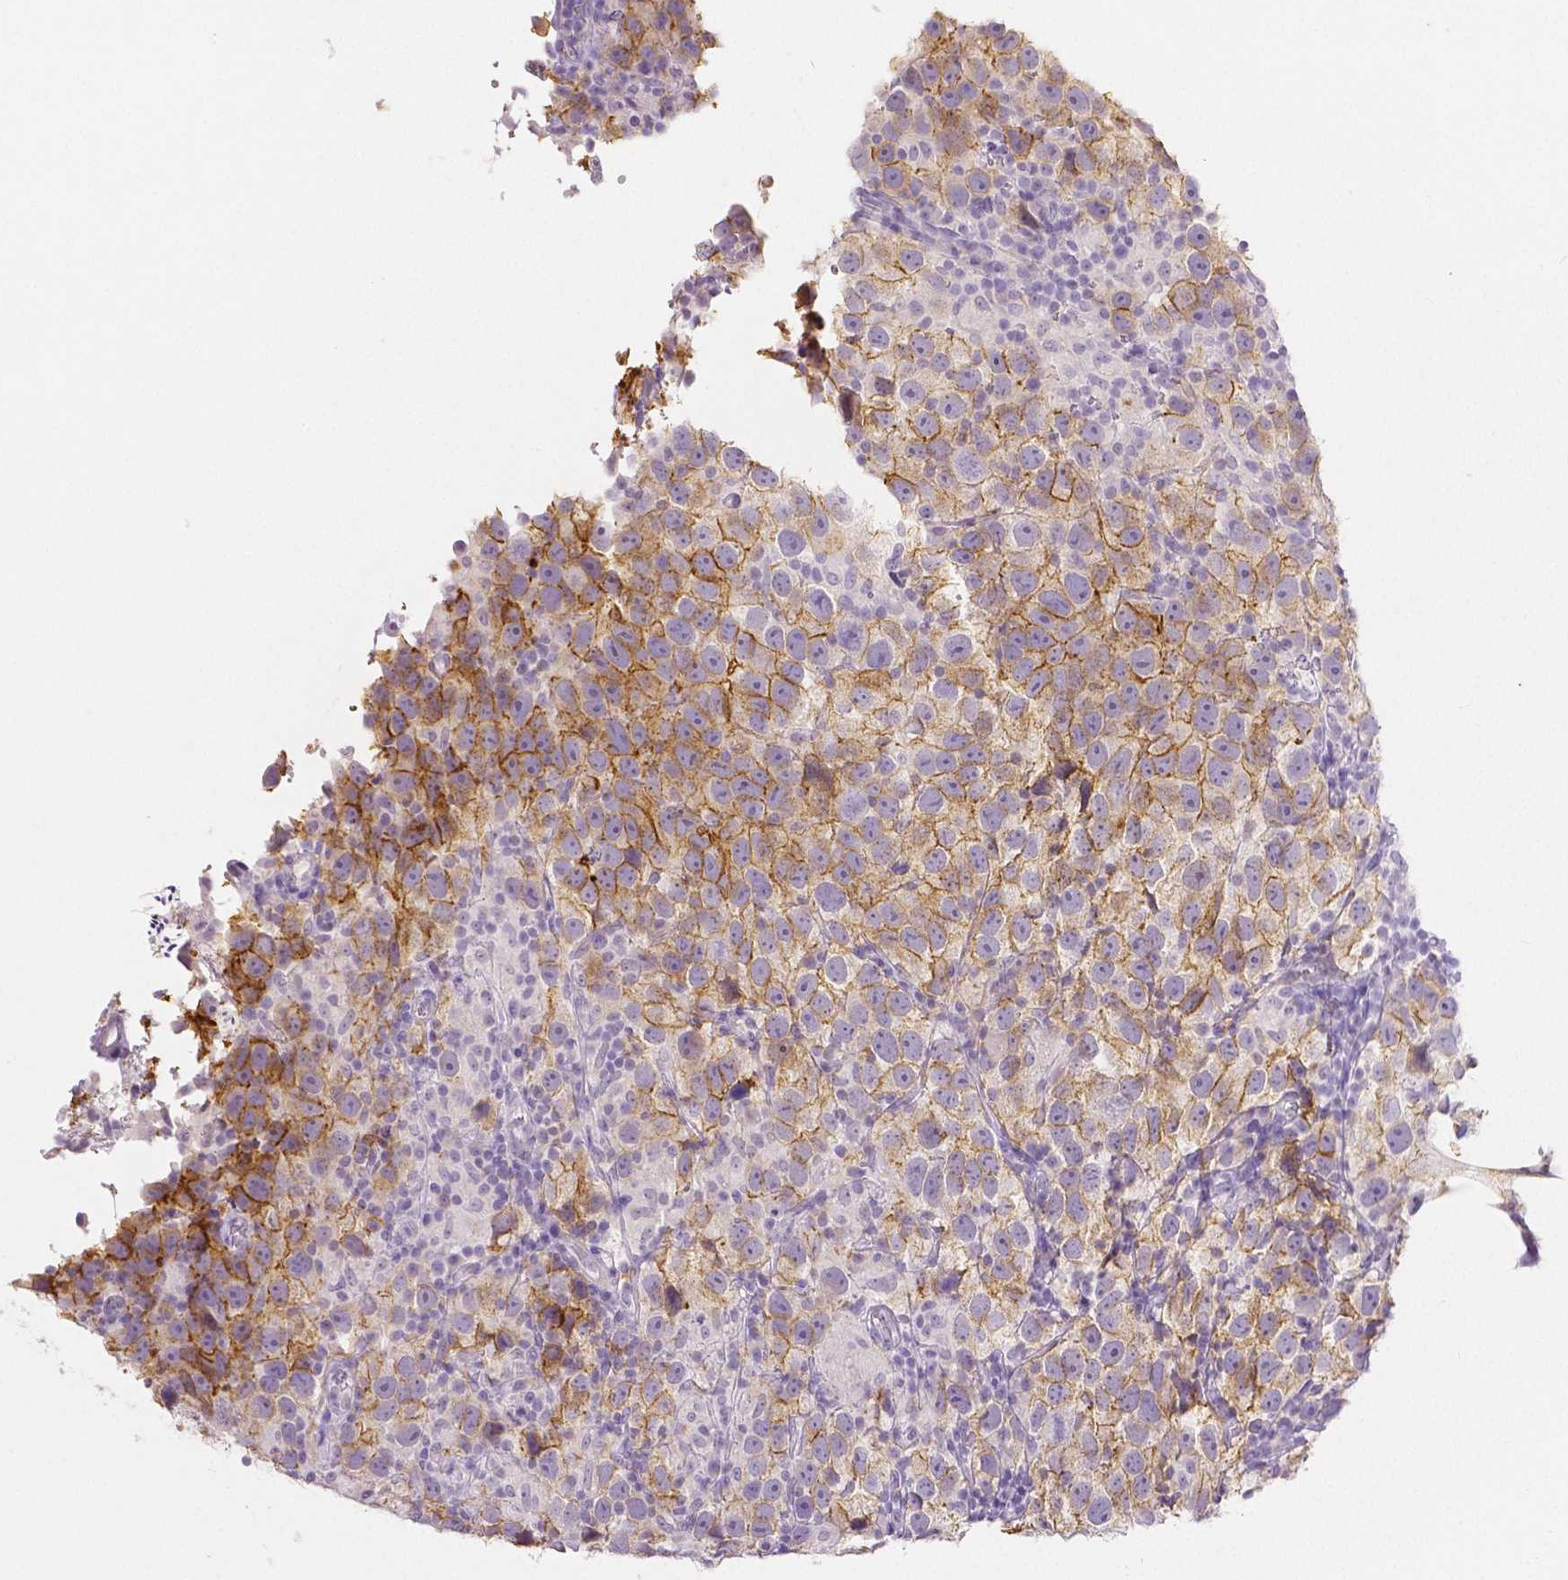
{"staining": {"intensity": "moderate", "quantity": ">75%", "location": "cytoplasmic/membranous"}, "tissue": "testis cancer", "cell_type": "Tumor cells", "image_type": "cancer", "snomed": [{"axis": "morphology", "description": "Seminoma, NOS"}, {"axis": "topography", "description": "Testis"}], "caption": "IHC (DAB) staining of human testis cancer (seminoma) shows moderate cytoplasmic/membranous protein expression in about >75% of tumor cells.", "gene": "OCLN", "patient": {"sex": "male", "age": 26}}